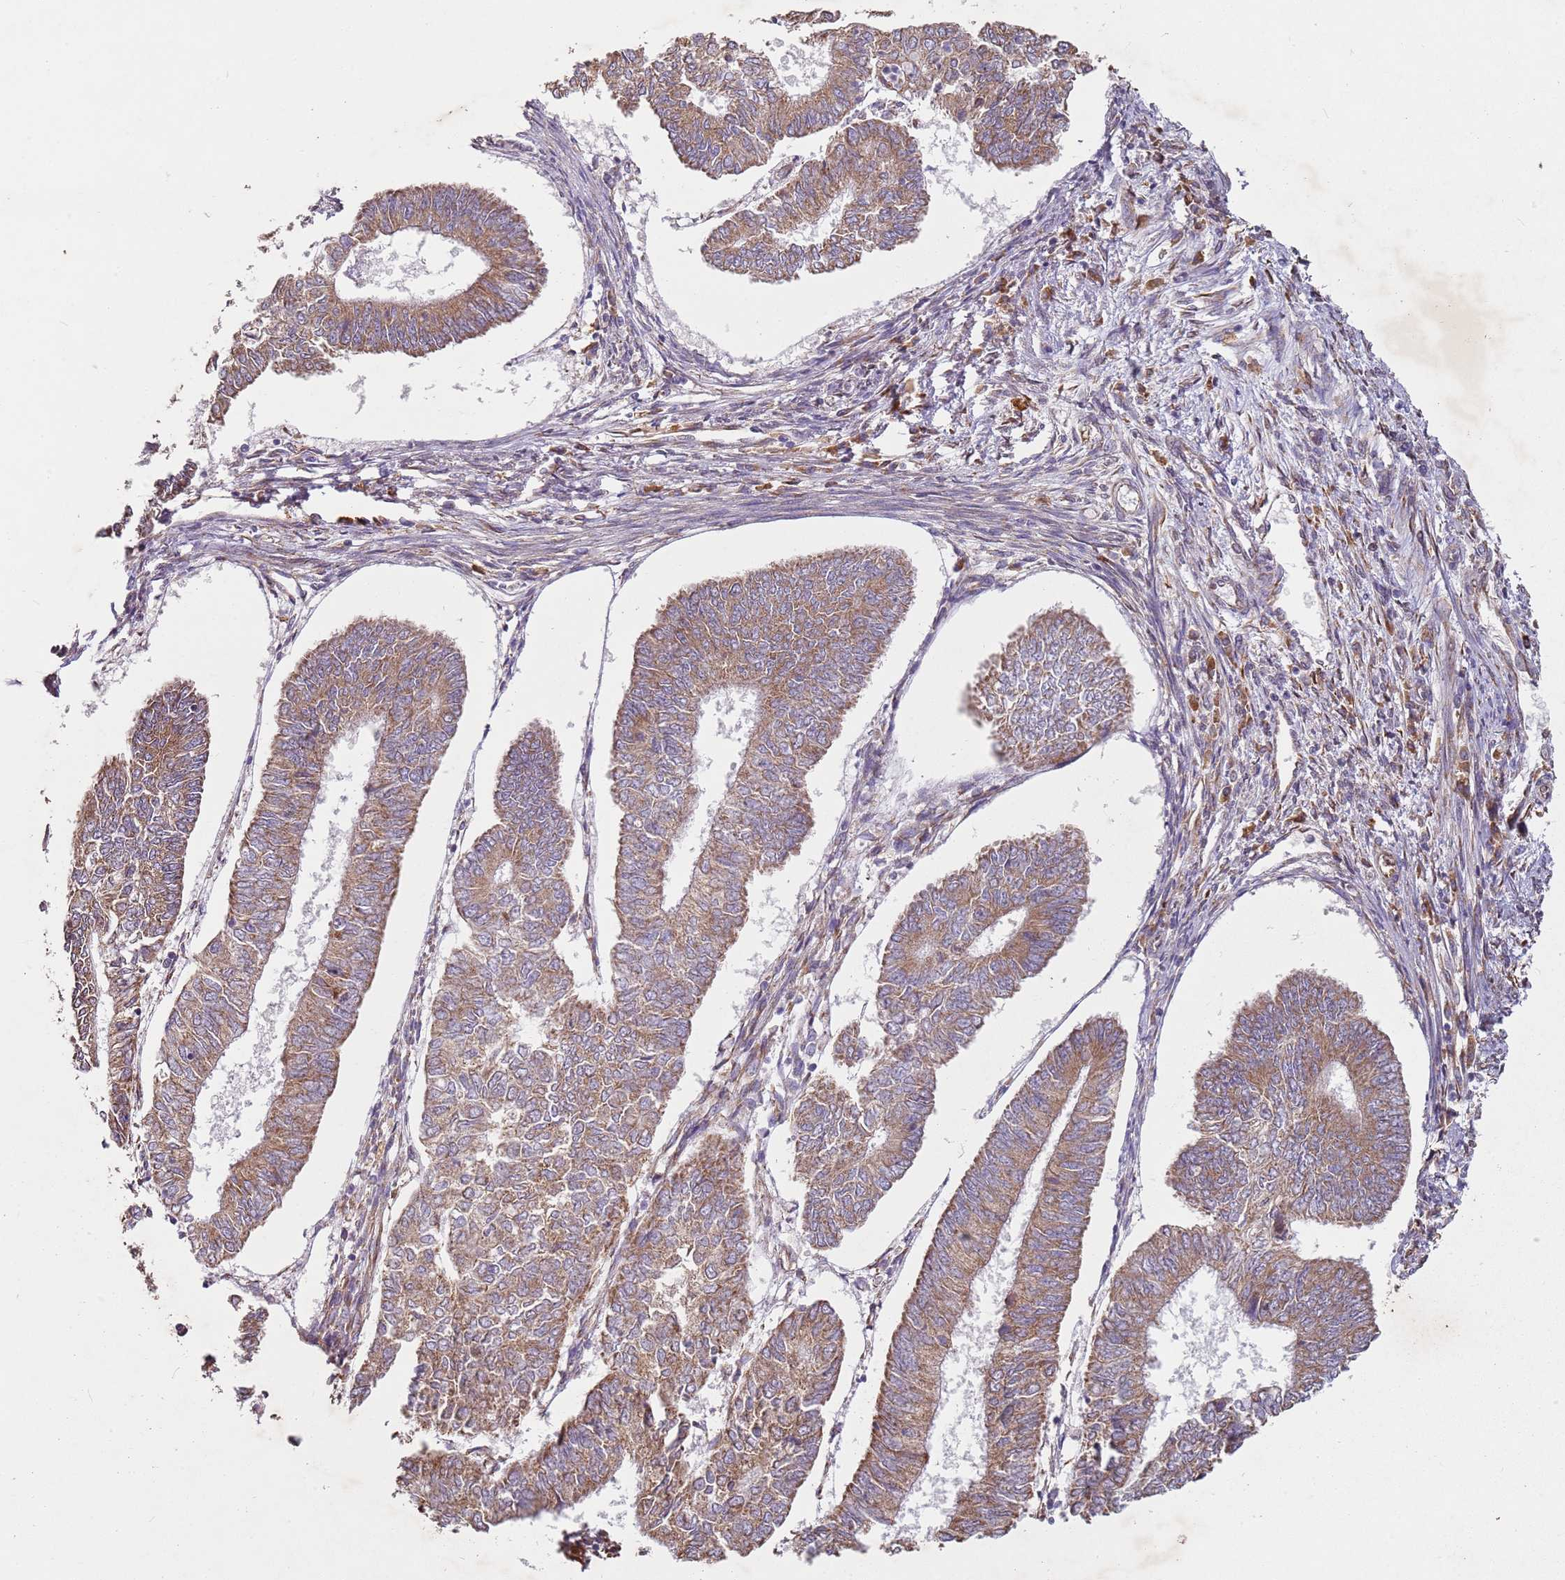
{"staining": {"intensity": "moderate", "quantity": ">75%", "location": "cytoplasmic/membranous"}, "tissue": "endometrial cancer", "cell_type": "Tumor cells", "image_type": "cancer", "snomed": [{"axis": "morphology", "description": "Adenocarcinoma, NOS"}, {"axis": "topography", "description": "Endometrium"}], "caption": "This histopathology image demonstrates immunohistochemistry staining of endometrial cancer (adenocarcinoma), with medium moderate cytoplasmic/membranous staining in about >75% of tumor cells.", "gene": "ARFRP1", "patient": {"sex": "female", "age": 68}}